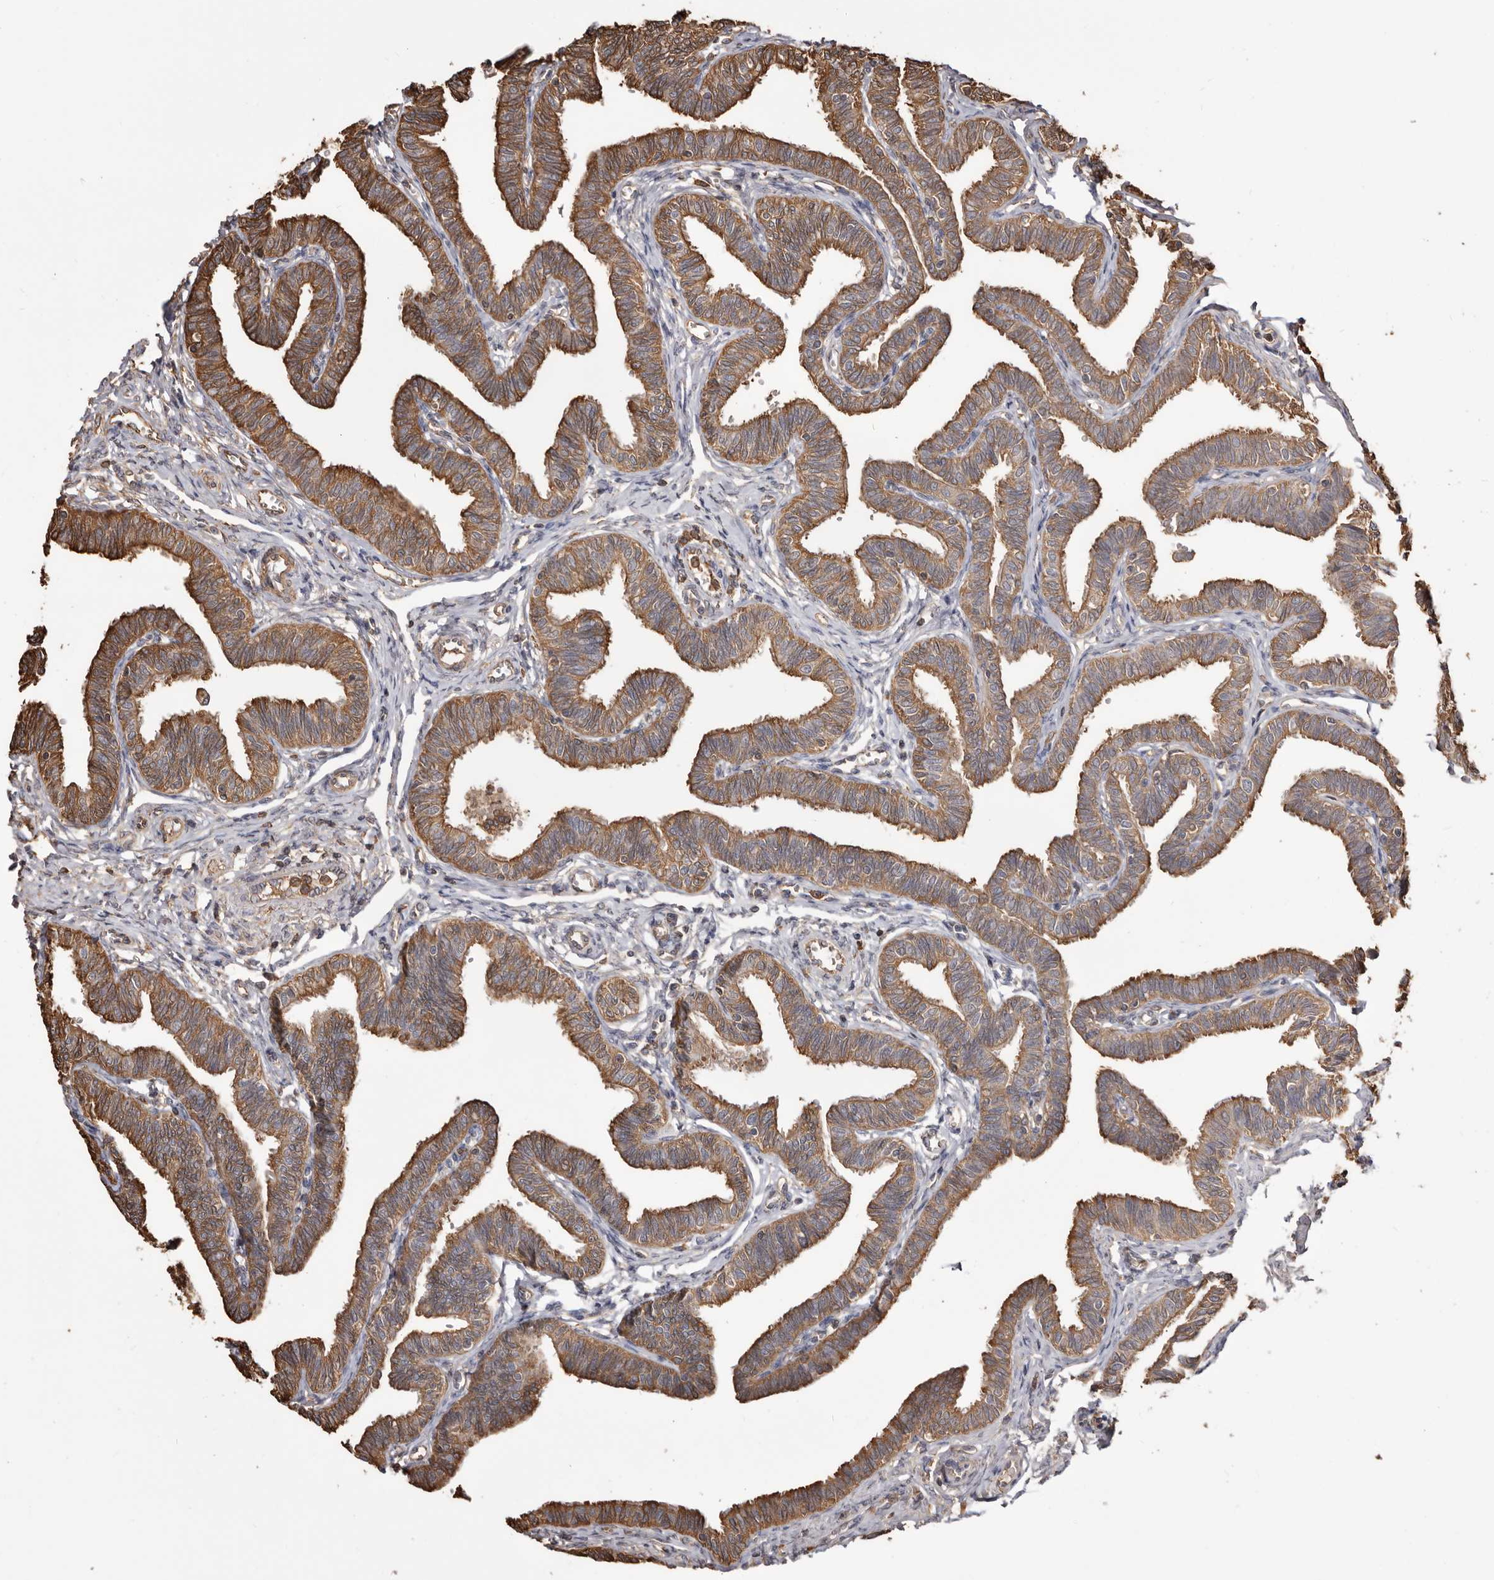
{"staining": {"intensity": "moderate", "quantity": ">75%", "location": "cytoplasmic/membranous"}, "tissue": "fallopian tube", "cell_type": "Glandular cells", "image_type": "normal", "snomed": [{"axis": "morphology", "description": "Normal tissue, NOS"}, {"axis": "topography", "description": "Fallopian tube"}, {"axis": "topography", "description": "Ovary"}], "caption": "Fallopian tube stained for a protein (brown) demonstrates moderate cytoplasmic/membranous positive positivity in approximately >75% of glandular cells.", "gene": "PKM", "patient": {"sex": "female", "age": 23}}